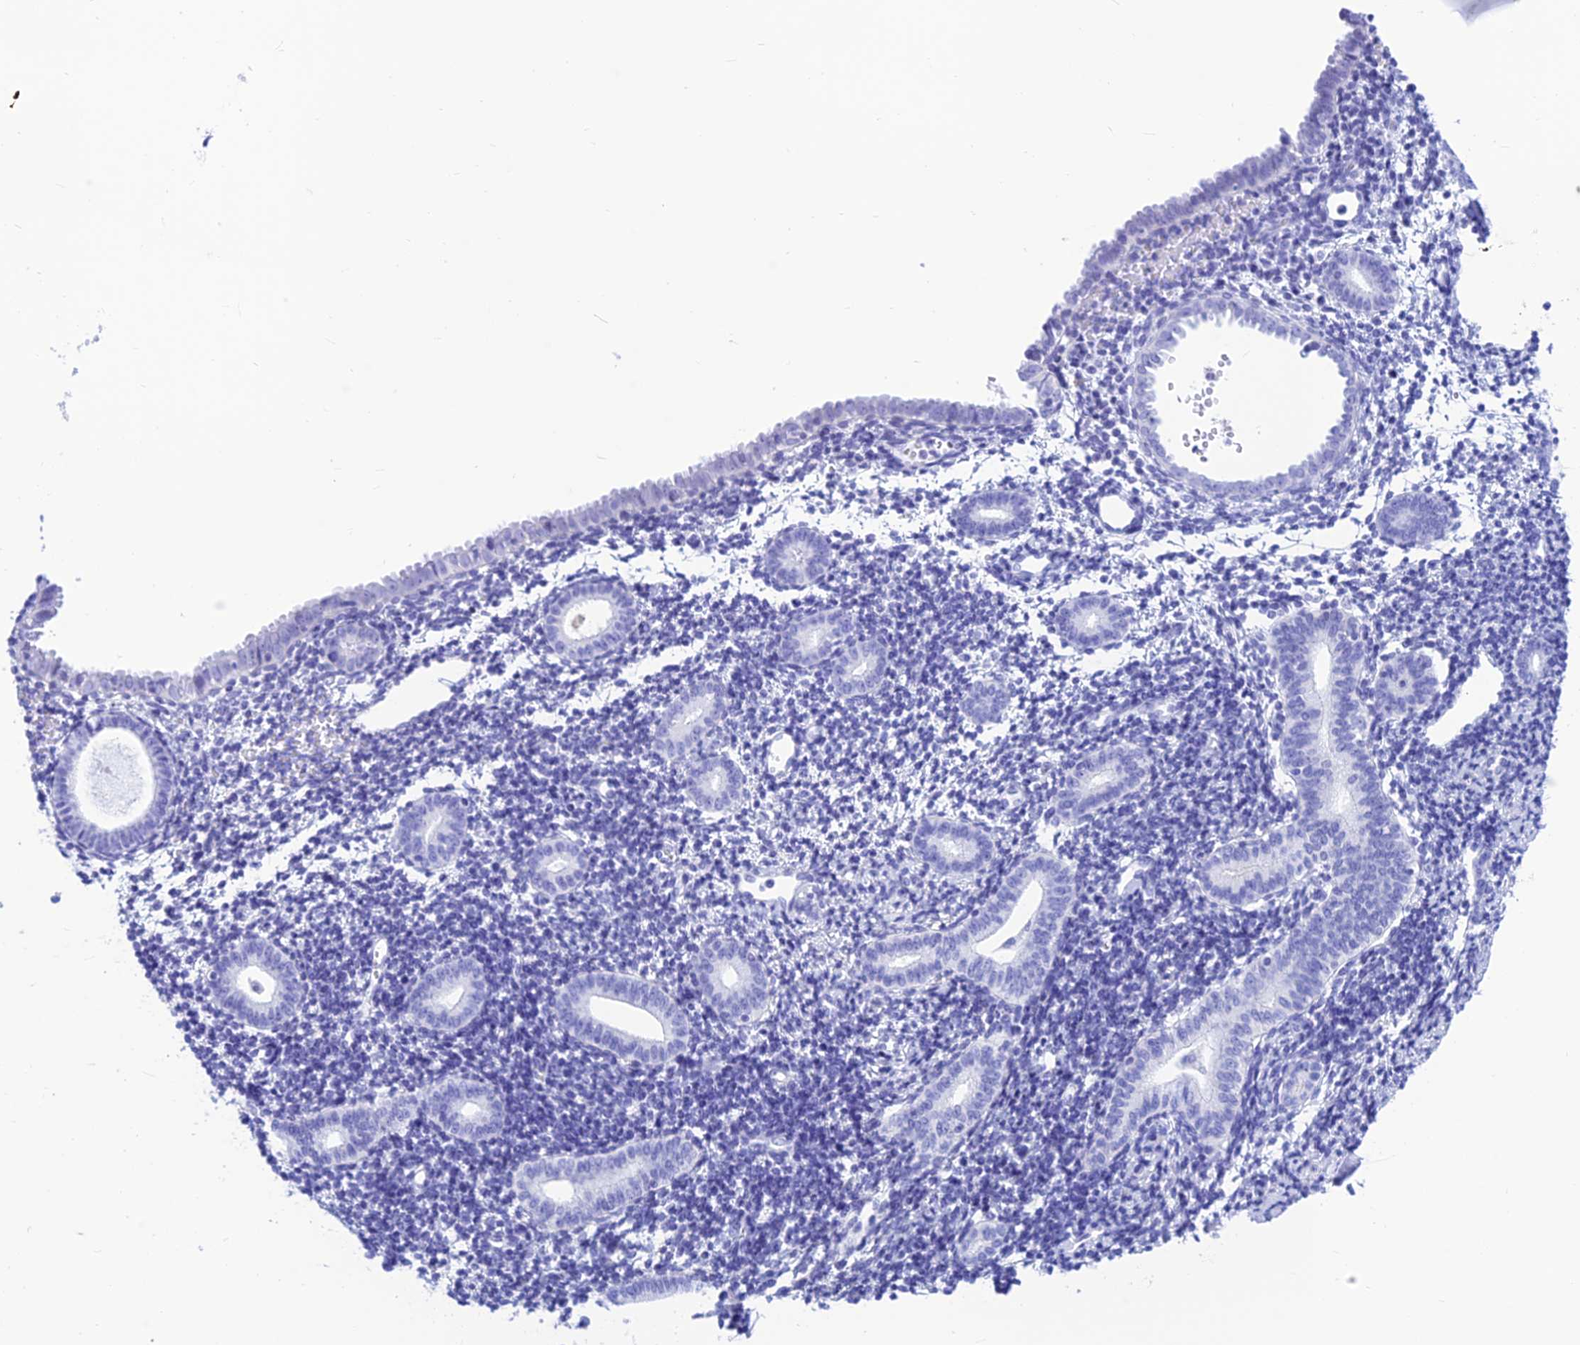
{"staining": {"intensity": "negative", "quantity": "none", "location": "none"}, "tissue": "endometrium", "cell_type": "Cells in endometrial stroma", "image_type": "normal", "snomed": [{"axis": "morphology", "description": "Normal tissue, NOS"}, {"axis": "topography", "description": "Endometrium"}], "caption": "The photomicrograph shows no significant positivity in cells in endometrial stroma of endometrium. (DAB immunohistochemistry (IHC) visualized using brightfield microscopy, high magnification).", "gene": "PRNP", "patient": {"sex": "female", "age": 56}}